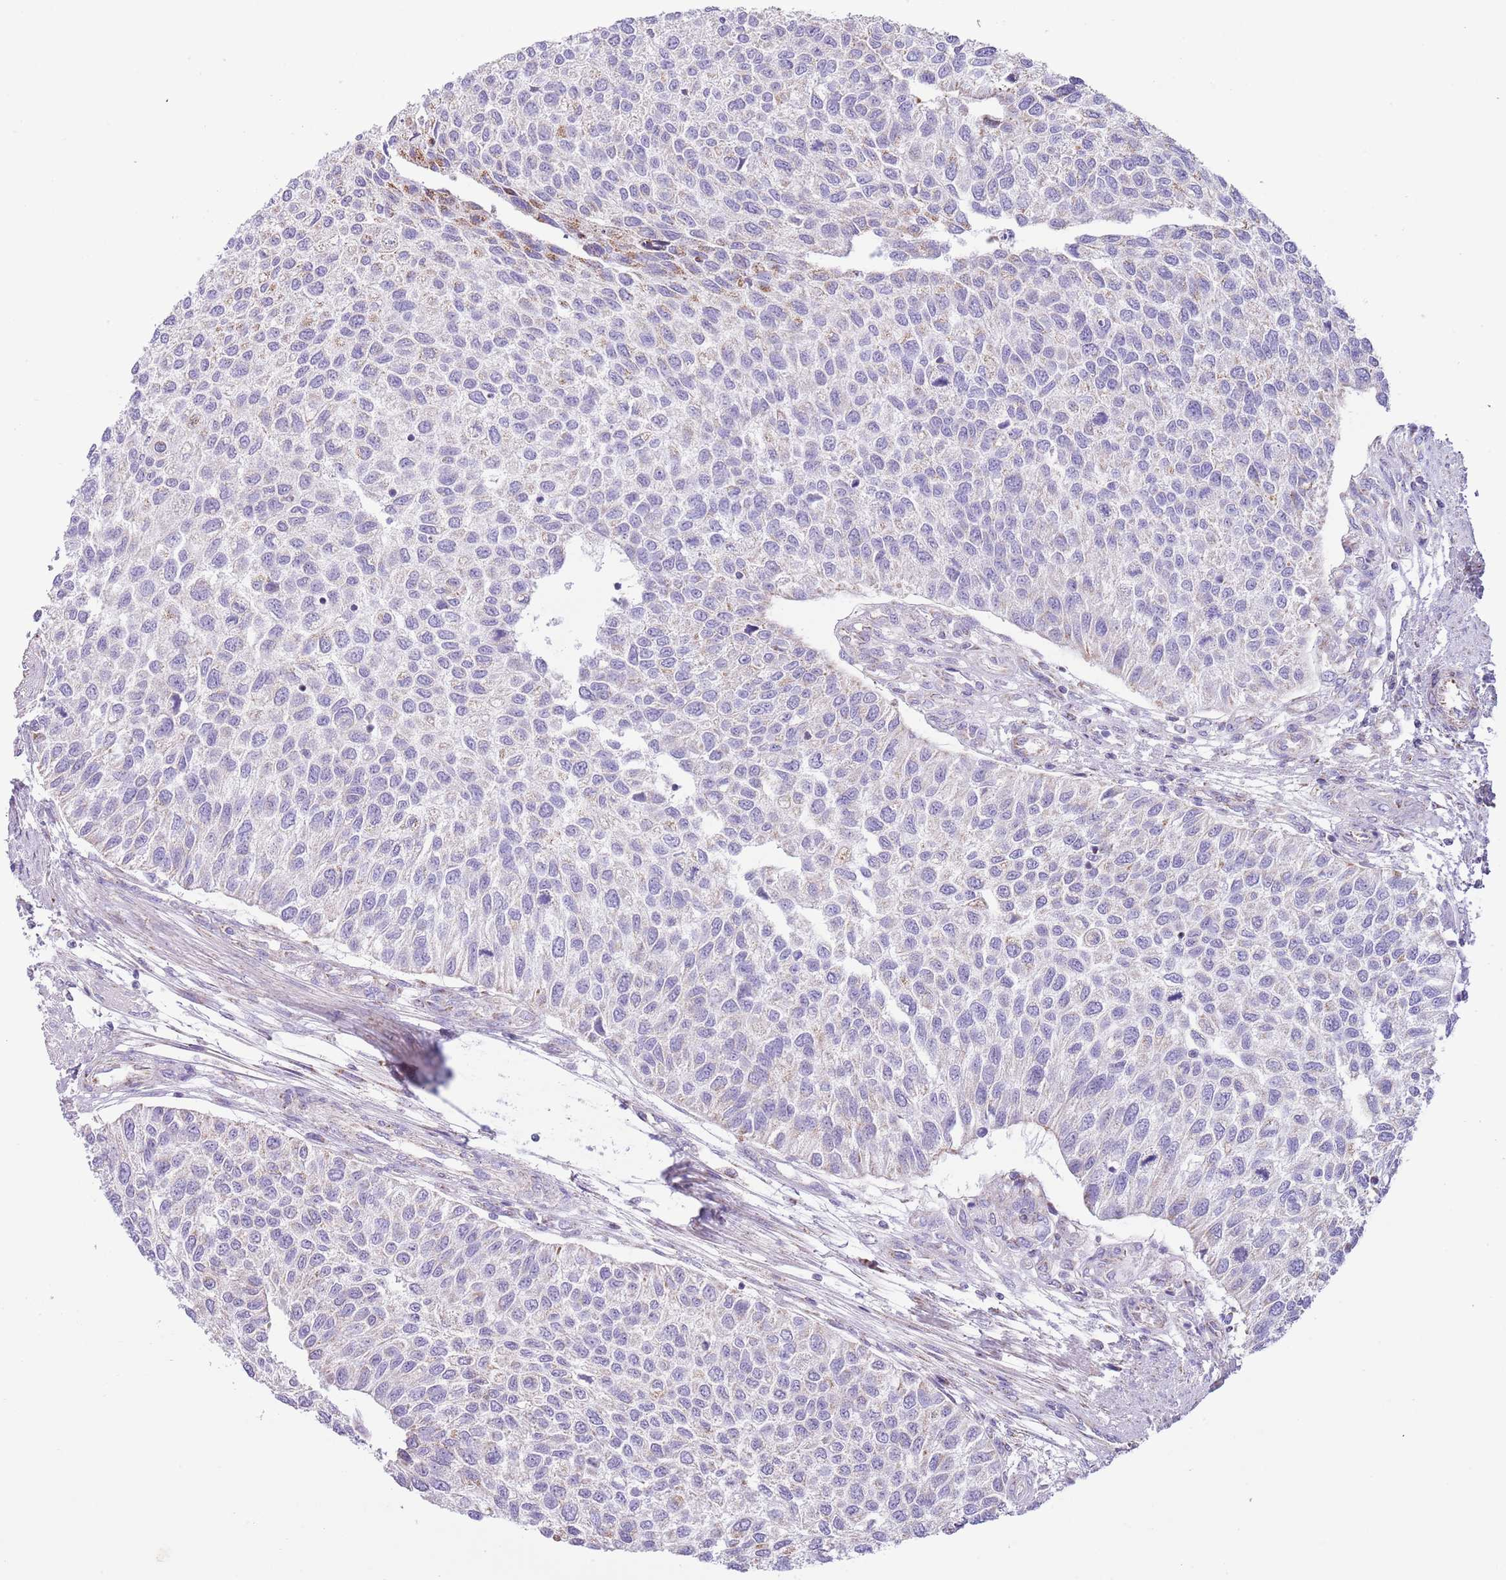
{"staining": {"intensity": "weak", "quantity": "<25%", "location": "cytoplasmic/membranous"}, "tissue": "urothelial cancer", "cell_type": "Tumor cells", "image_type": "cancer", "snomed": [{"axis": "morphology", "description": "Urothelial carcinoma, NOS"}, {"axis": "topography", "description": "Urinary bladder"}], "caption": "Human urothelial cancer stained for a protein using IHC demonstrates no staining in tumor cells.", "gene": "ATP6V1B1", "patient": {"sex": "male", "age": 55}}